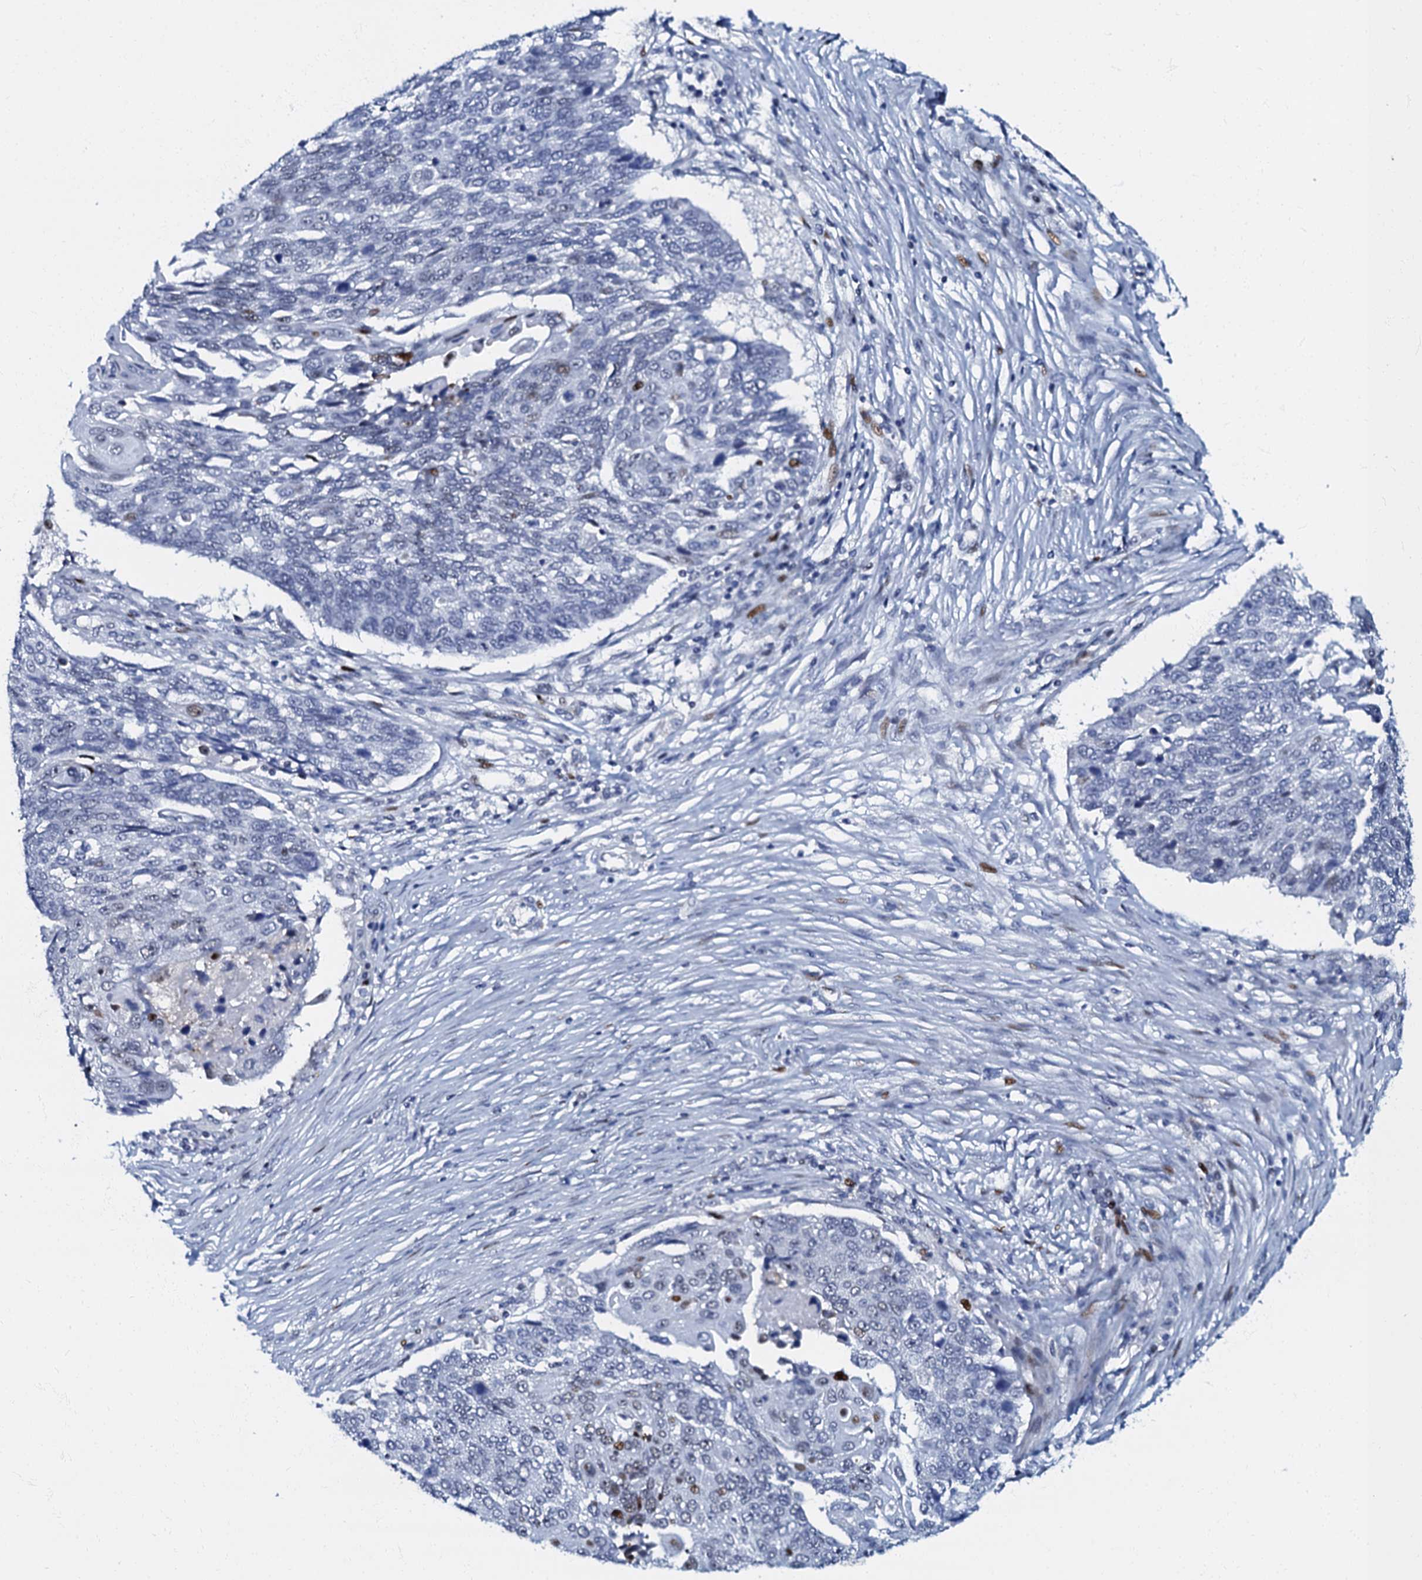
{"staining": {"intensity": "negative", "quantity": "none", "location": "none"}, "tissue": "lung cancer", "cell_type": "Tumor cells", "image_type": "cancer", "snomed": [{"axis": "morphology", "description": "Squamous cell carcinoma, NOS"}, {"axis": "topography", "description": "Lung"}], "caption": "A histopathology image of human lung cancer is negative for staining in tumor cells.", "gene": "MFSD5", "patient": {"sex": "male", "age": 66}}